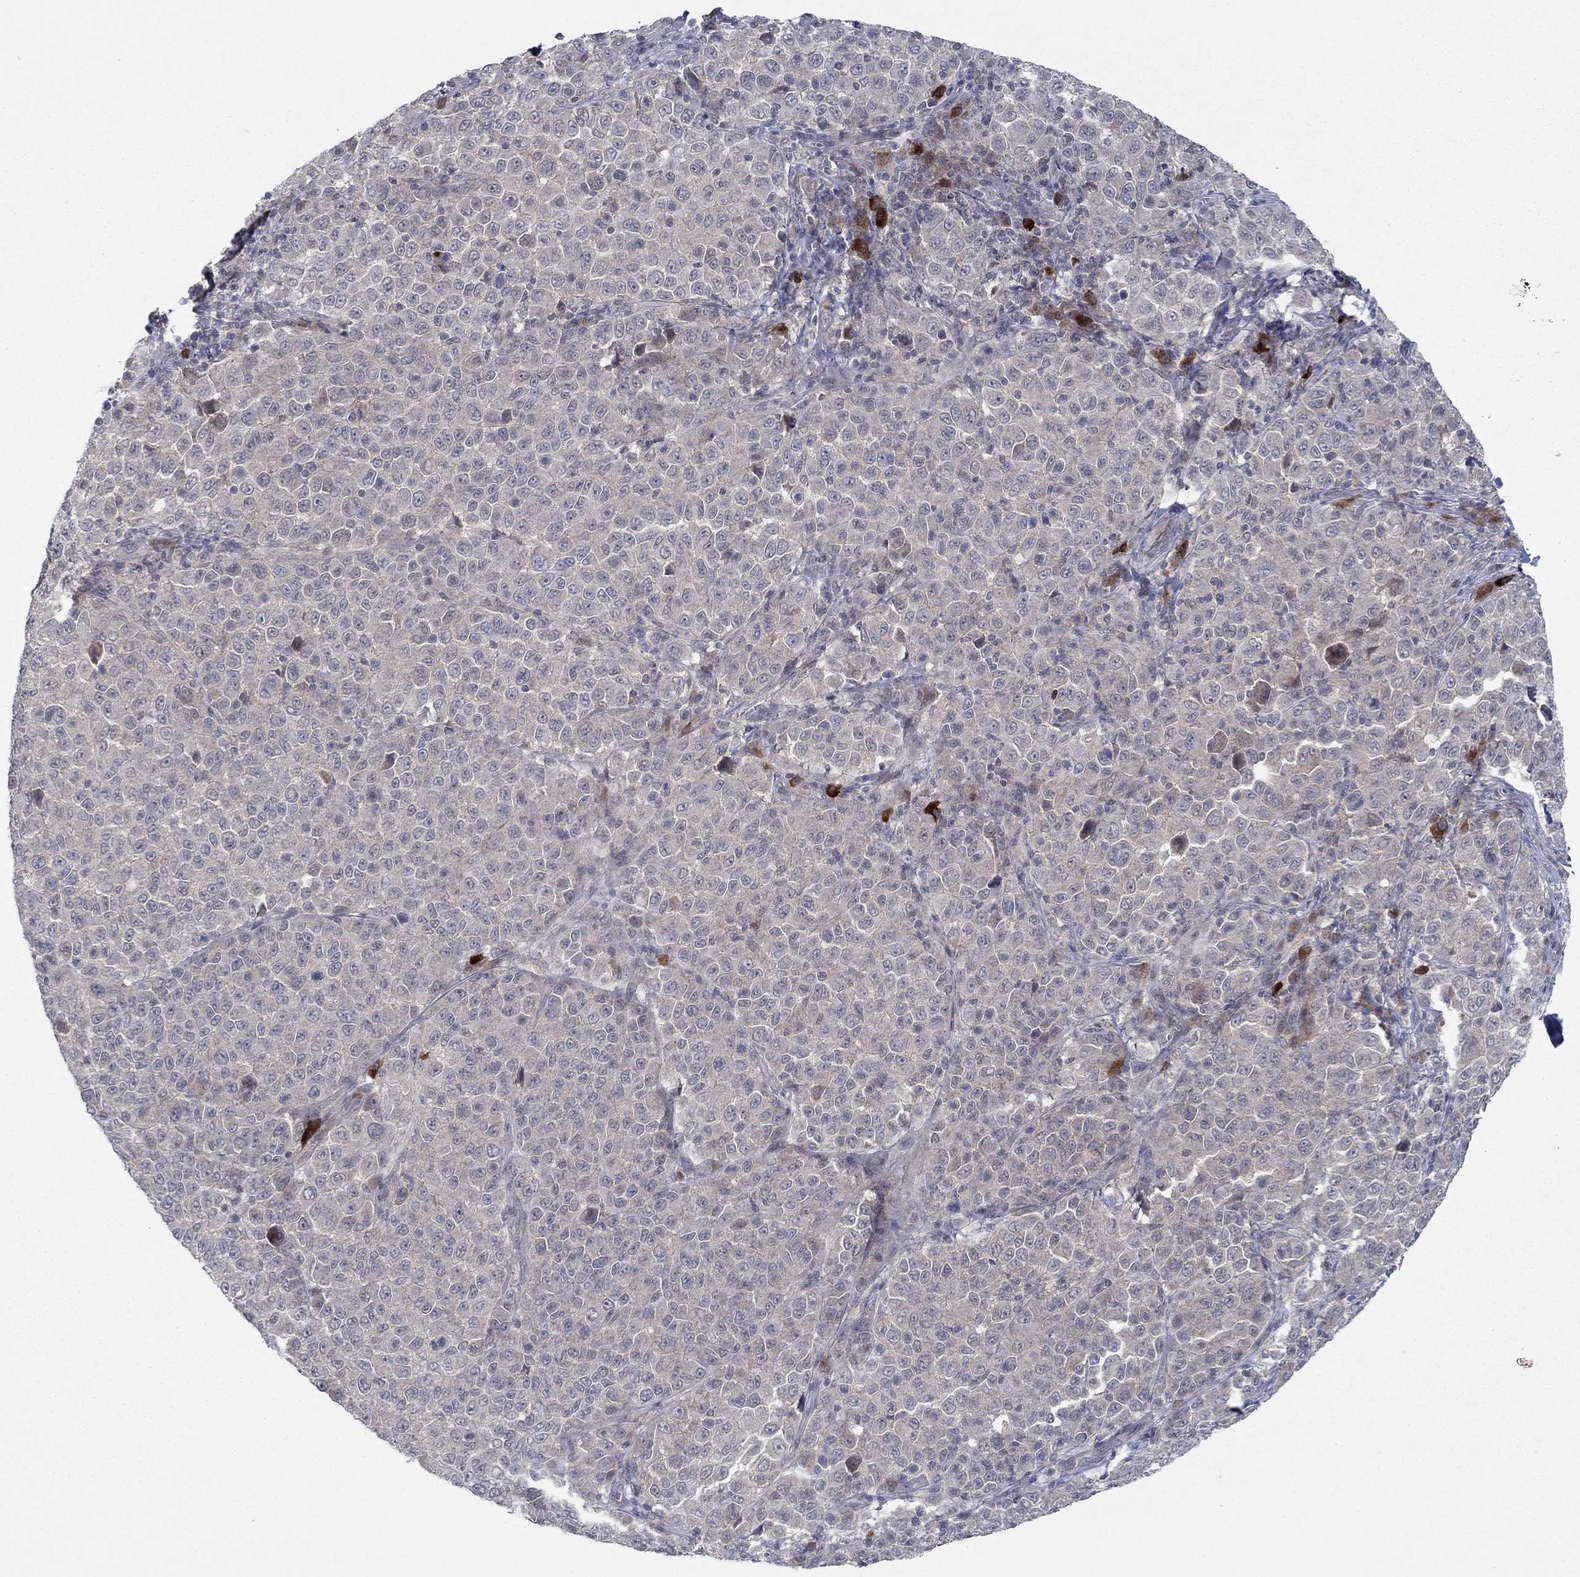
{"staining": {"intensity": "negative", "quantity": "none", "location": "none"}, "tissue": "melanoma", "cell_type": "Tumor cells", "image_type": "cancer", "snomed": [{"axis": "morphology", "description": "Malignant melanoma, NOS"}, {"axis": "topography", "description": "Skin"}], "caption": "This histopathology image is of malignant melanoma stained with immunohistochemistry to label a protein in brown with the nuclei are counter-stained blue. There is no staining in tumor cells. (Stains: DAB immunohistochemistry with hematoxylin counter stain, Microscopy: brightfield microscopy at high magnification).", "gene": "IL4", "patient": {"sex": "female", "age": 57}}